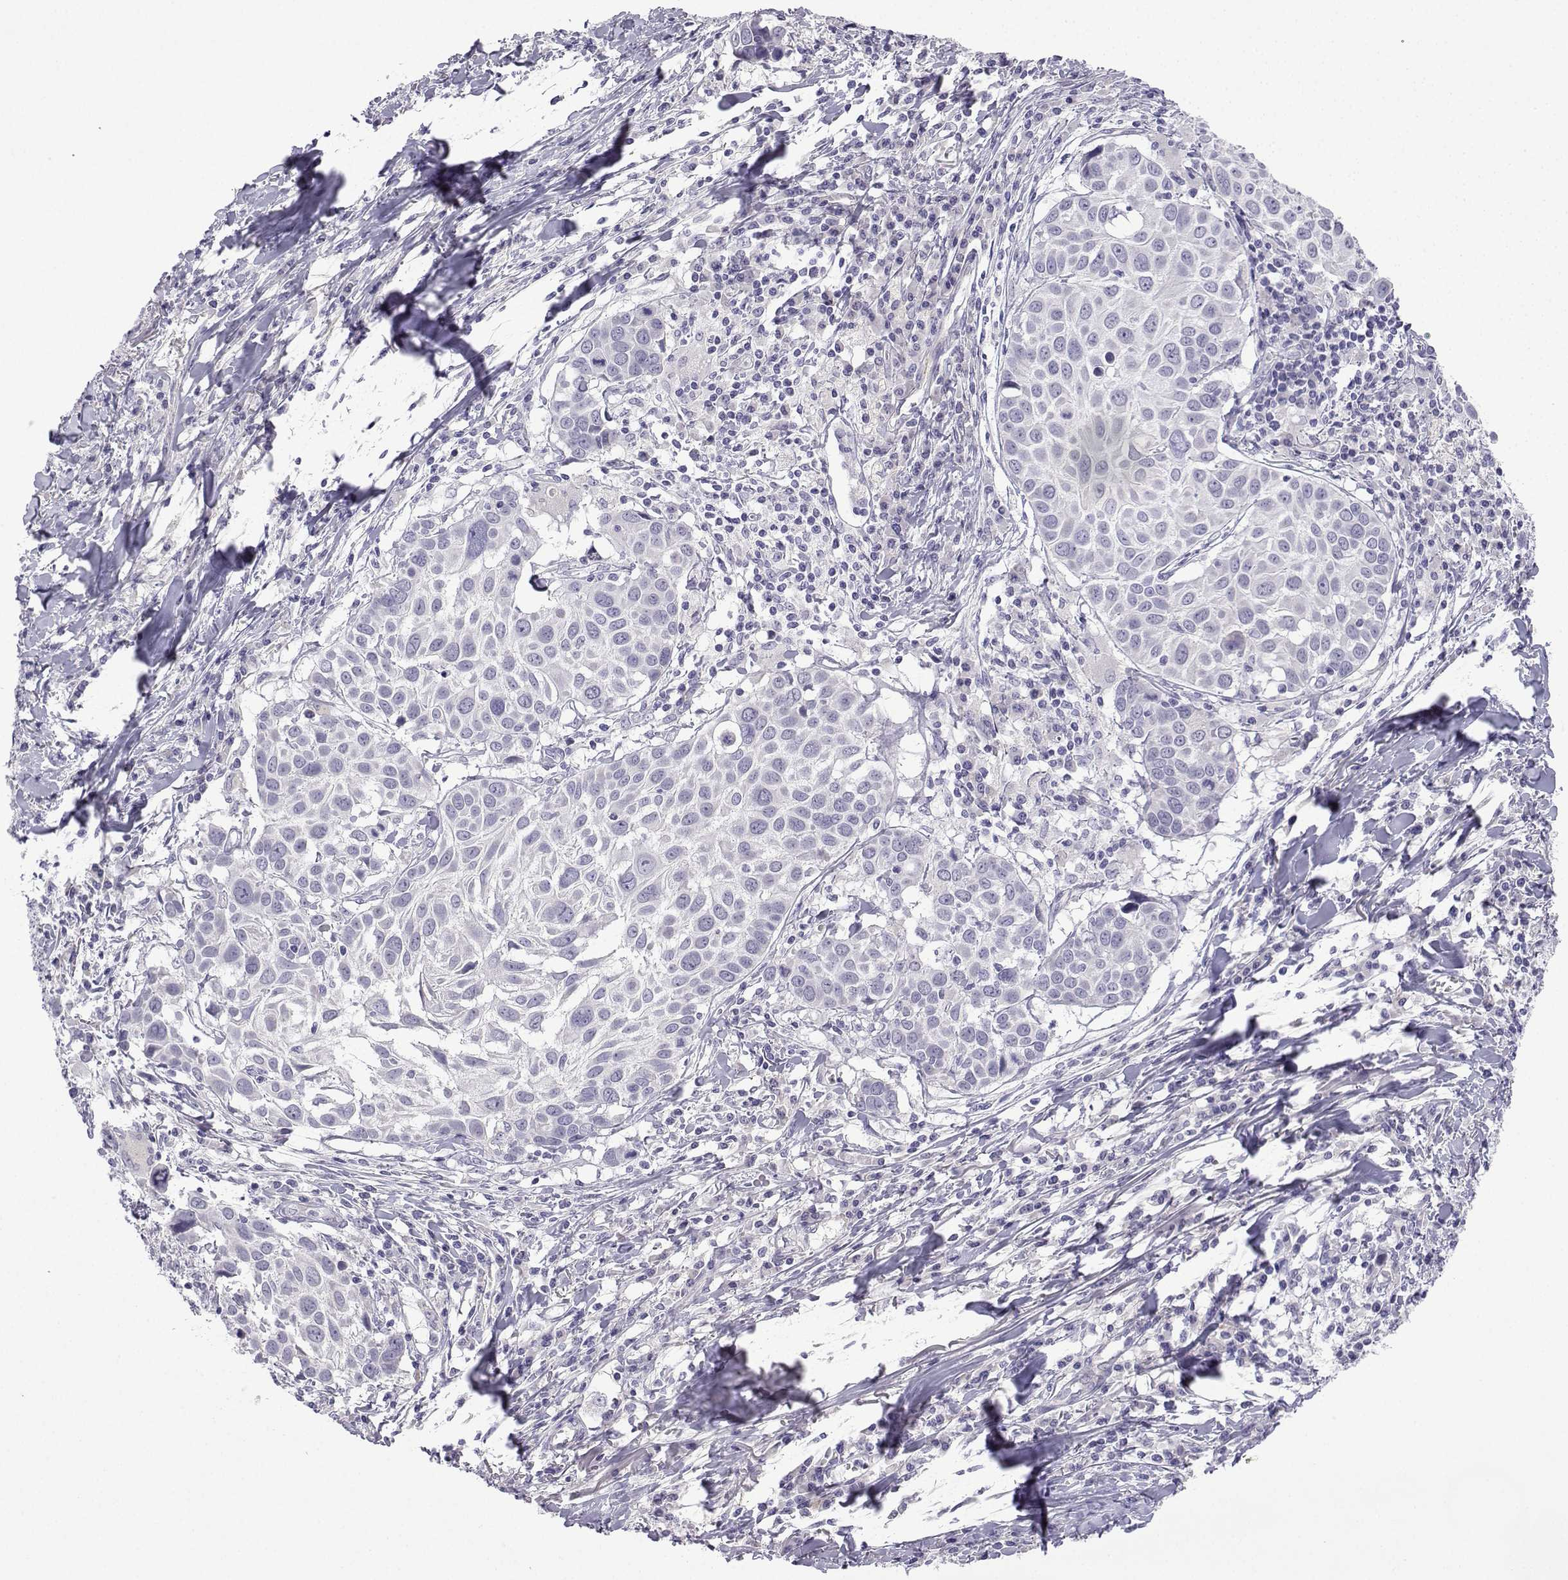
{"staining": {"intensity": "negative", "quantity": "none", "location": "none"}, "tissue": "lung cancer", "cell_type": "Tumor cells", "image_type": "cancer", "snomed": [{"axis": "morphology", "description": "Squamous cell carcinoma, NOS"}, {"axis": "topography", "description": "Lung"}], "caption": "High magnification brightfield microscopy of lung squamous cell carcinoma stained with DAB (3,3'-diaminobenzidine) (brown) and counterstained with hematoxylin (blue): tumor cells show no significant staining.", "gene": "SPACA7", "patient": {"sex": "male", "age": 57}}